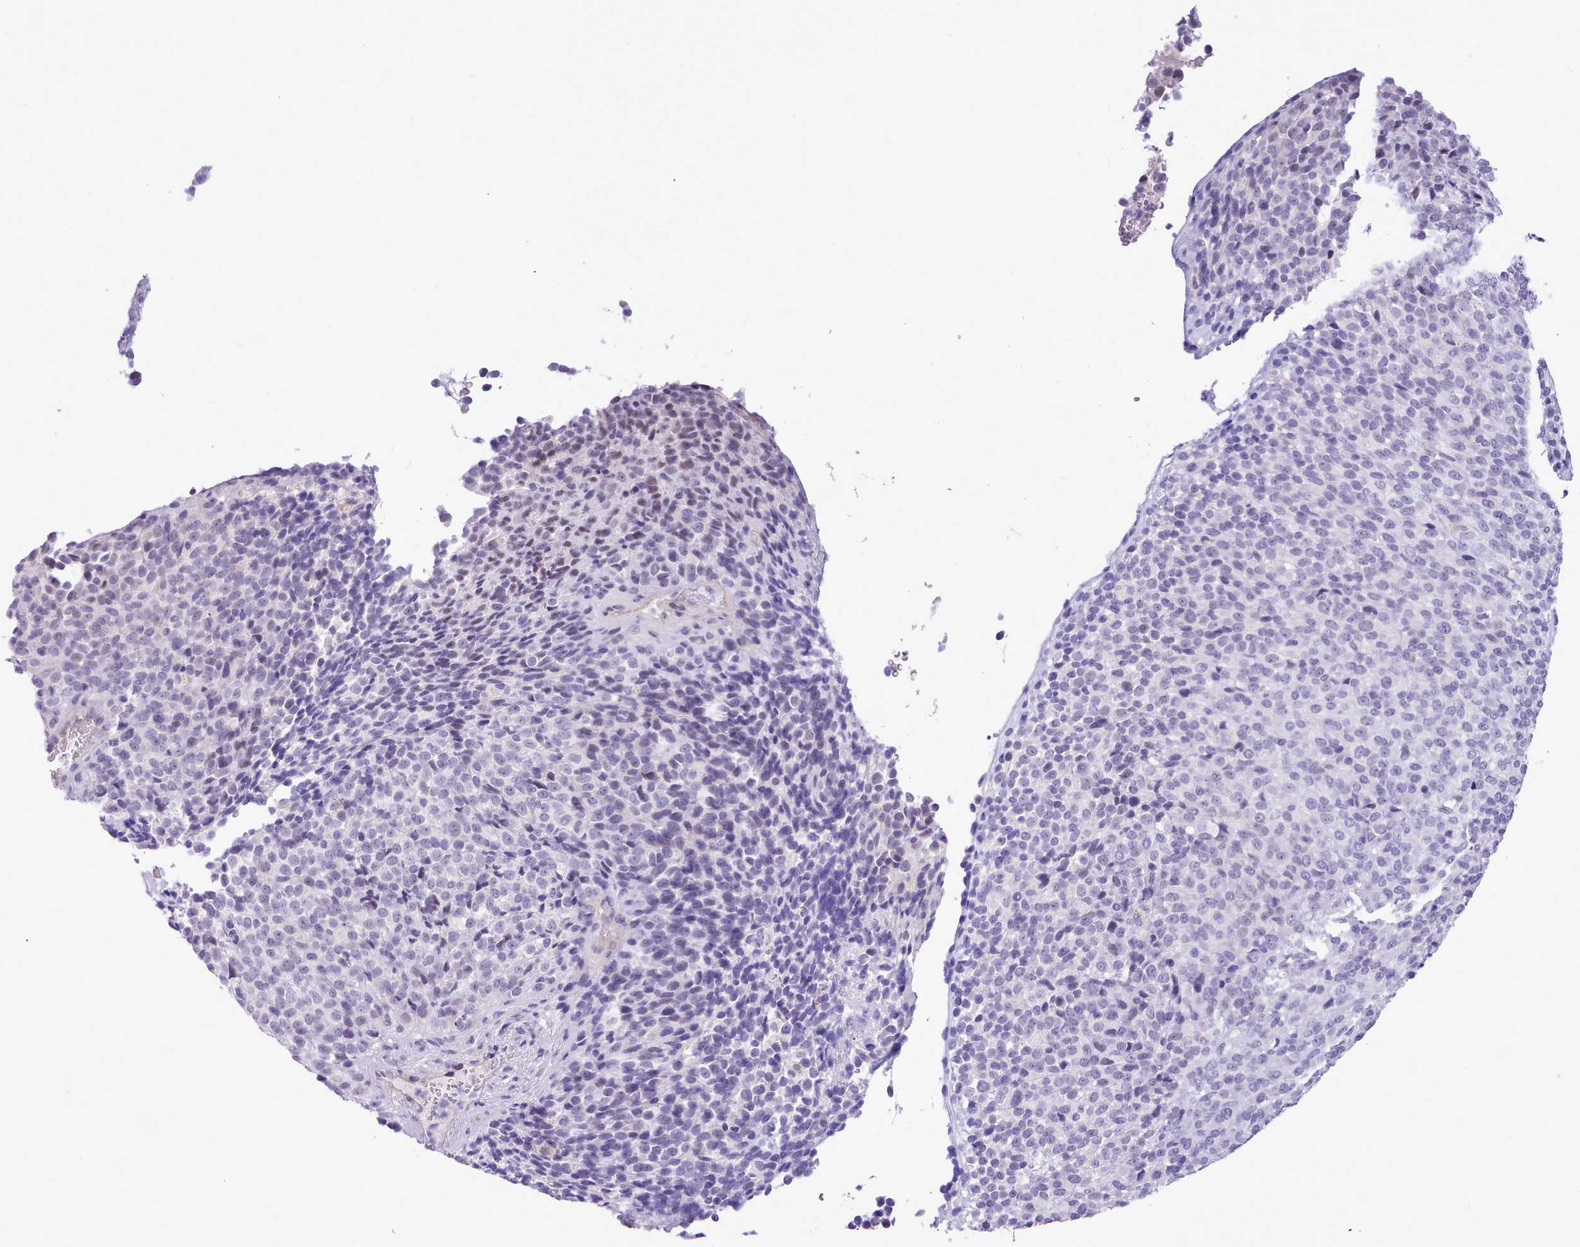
{"staining": {"intensity": "negative", "quantity": "none", "location": "none"}, "tissue": "melanoma", "cell_type": "Tumor cells", "image_type": "cancer", "snomed": [{"axis": "morphology", "description": "Malignant melanoma, Metastatic site"}, {"axis": "topography", "description": "Brain"}], "caption": "Immunohistochemical staining of human malignant melanoma (metastatic site) reveals no significant staining in tumor cells.", "gene": "LRRC37A", "patient": {"sex": "female", "age": 56}}